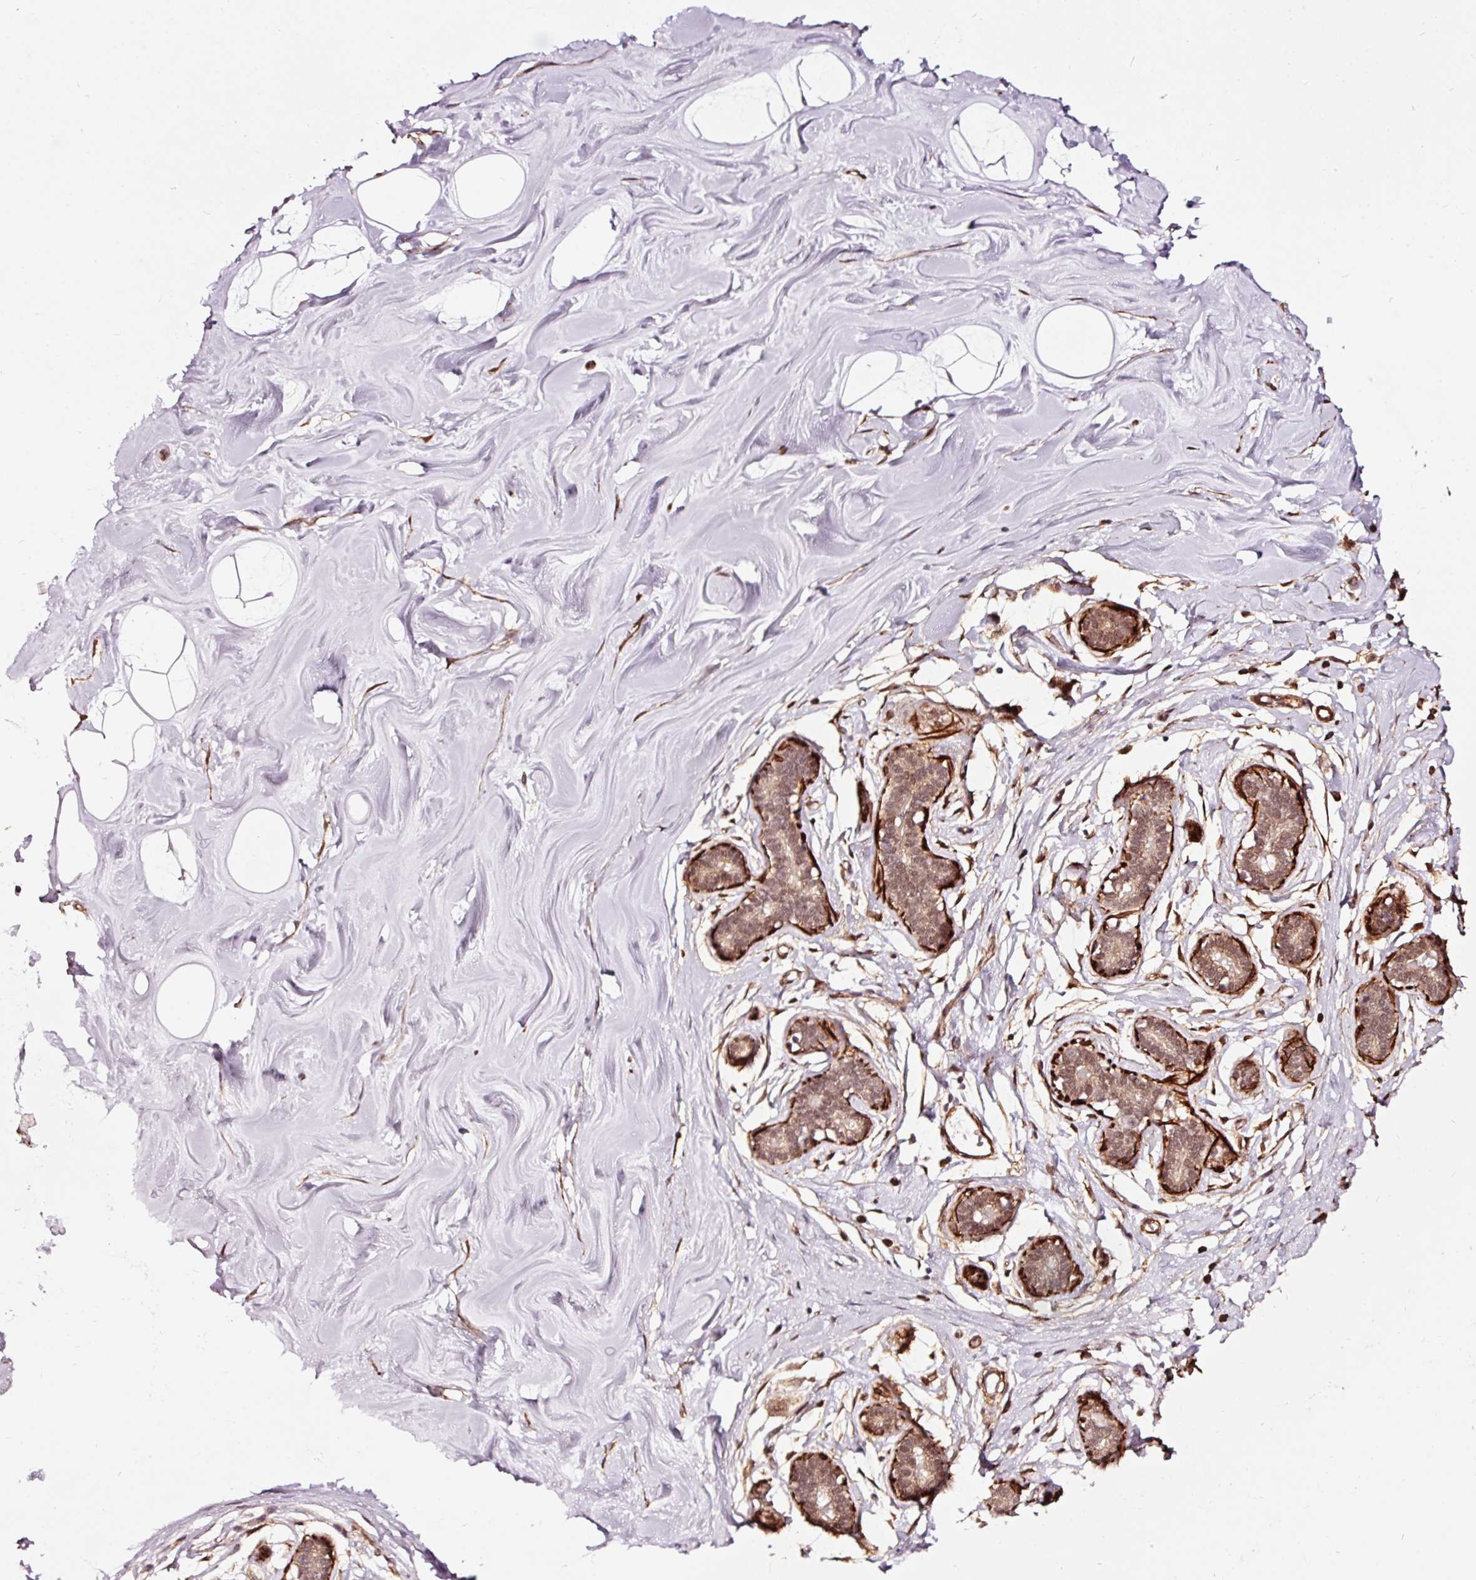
{"staining": {"intensity": "moderate", "quantity": "<25%", "location": "nuclear"}, "tissue": "breast", "cell_type": "Adipocytes", "image_type": "normal", "snomed": [{"axis": "morphology", "description": "Normal tissue, NOS"}, {"axis": "topography", "description": "Breast"}], "caption": "Breast stained with DAB (3,3'-diaminobenzidine) immunohistochemistry (IHC) demonstrates low levels of moderate nuclear staining in about <25% of adipocytes.", "gene": "TPM1", "patient": {"sex": "female", "age": 25}}